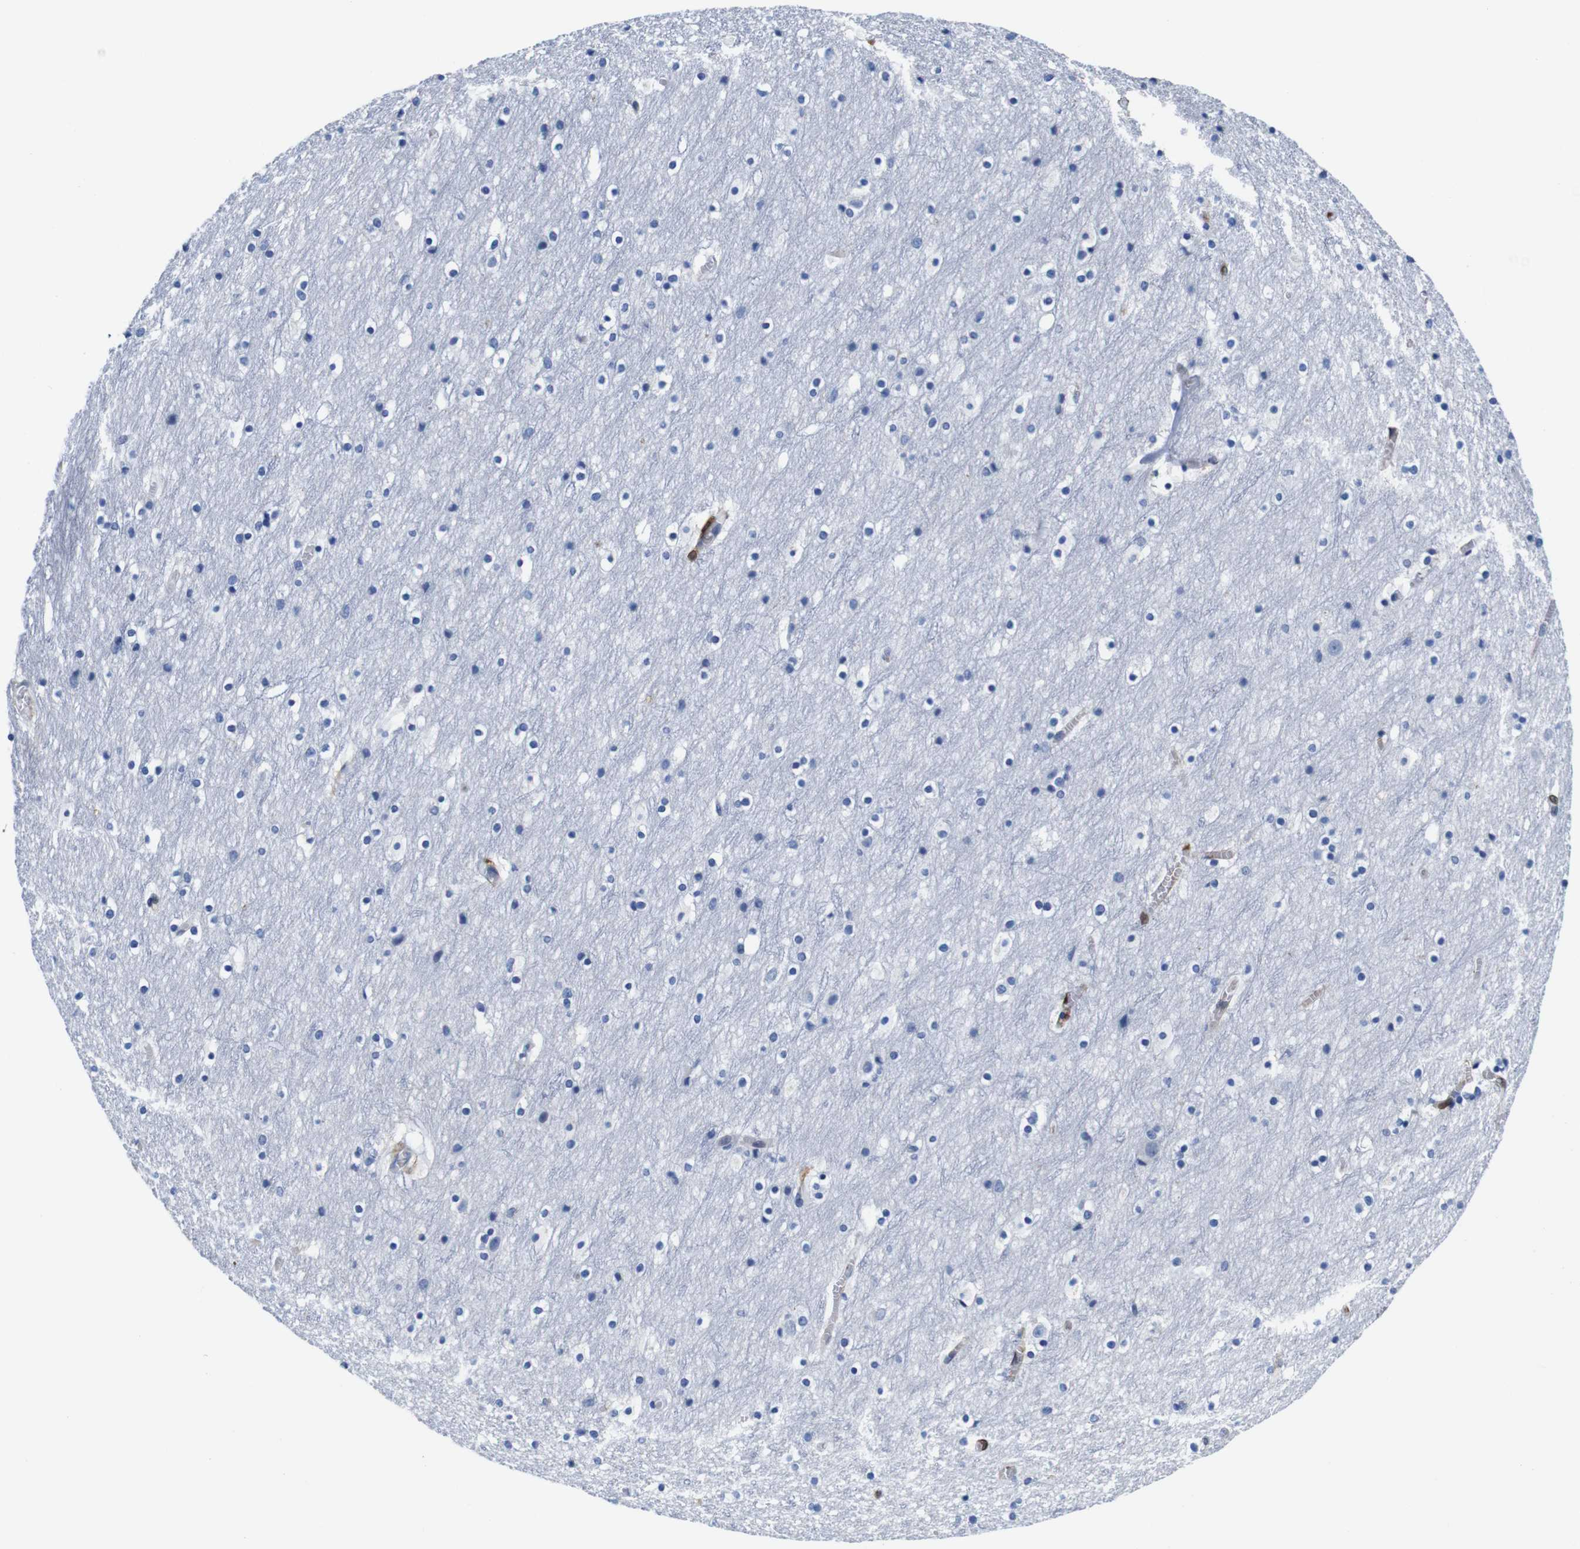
{"staining": {"intensity": "moderate", "quantity": "<25%", "location": "cytoplasmic/membranous"}, "tissue": "cerebral cortex", "cell_type": "Endothelial cells", "image_type": "normal", "snomed": [{"axis": "morphology", "description": "Normal tissue, NOS"}, {"axis": "topography", "description": "Cerebral cortex"}], "caption": "High-magnification brightfield microscopy of benign cerebral cortex stained with DAB (brown) and counterstained with hematoxylin (blue). endothelial cells exhibit moderate cytoplasmic/membranous staining is present in about<25% of cells.", "gene": "ANXA1", "patient": {"sex": "male", "age": 45}}